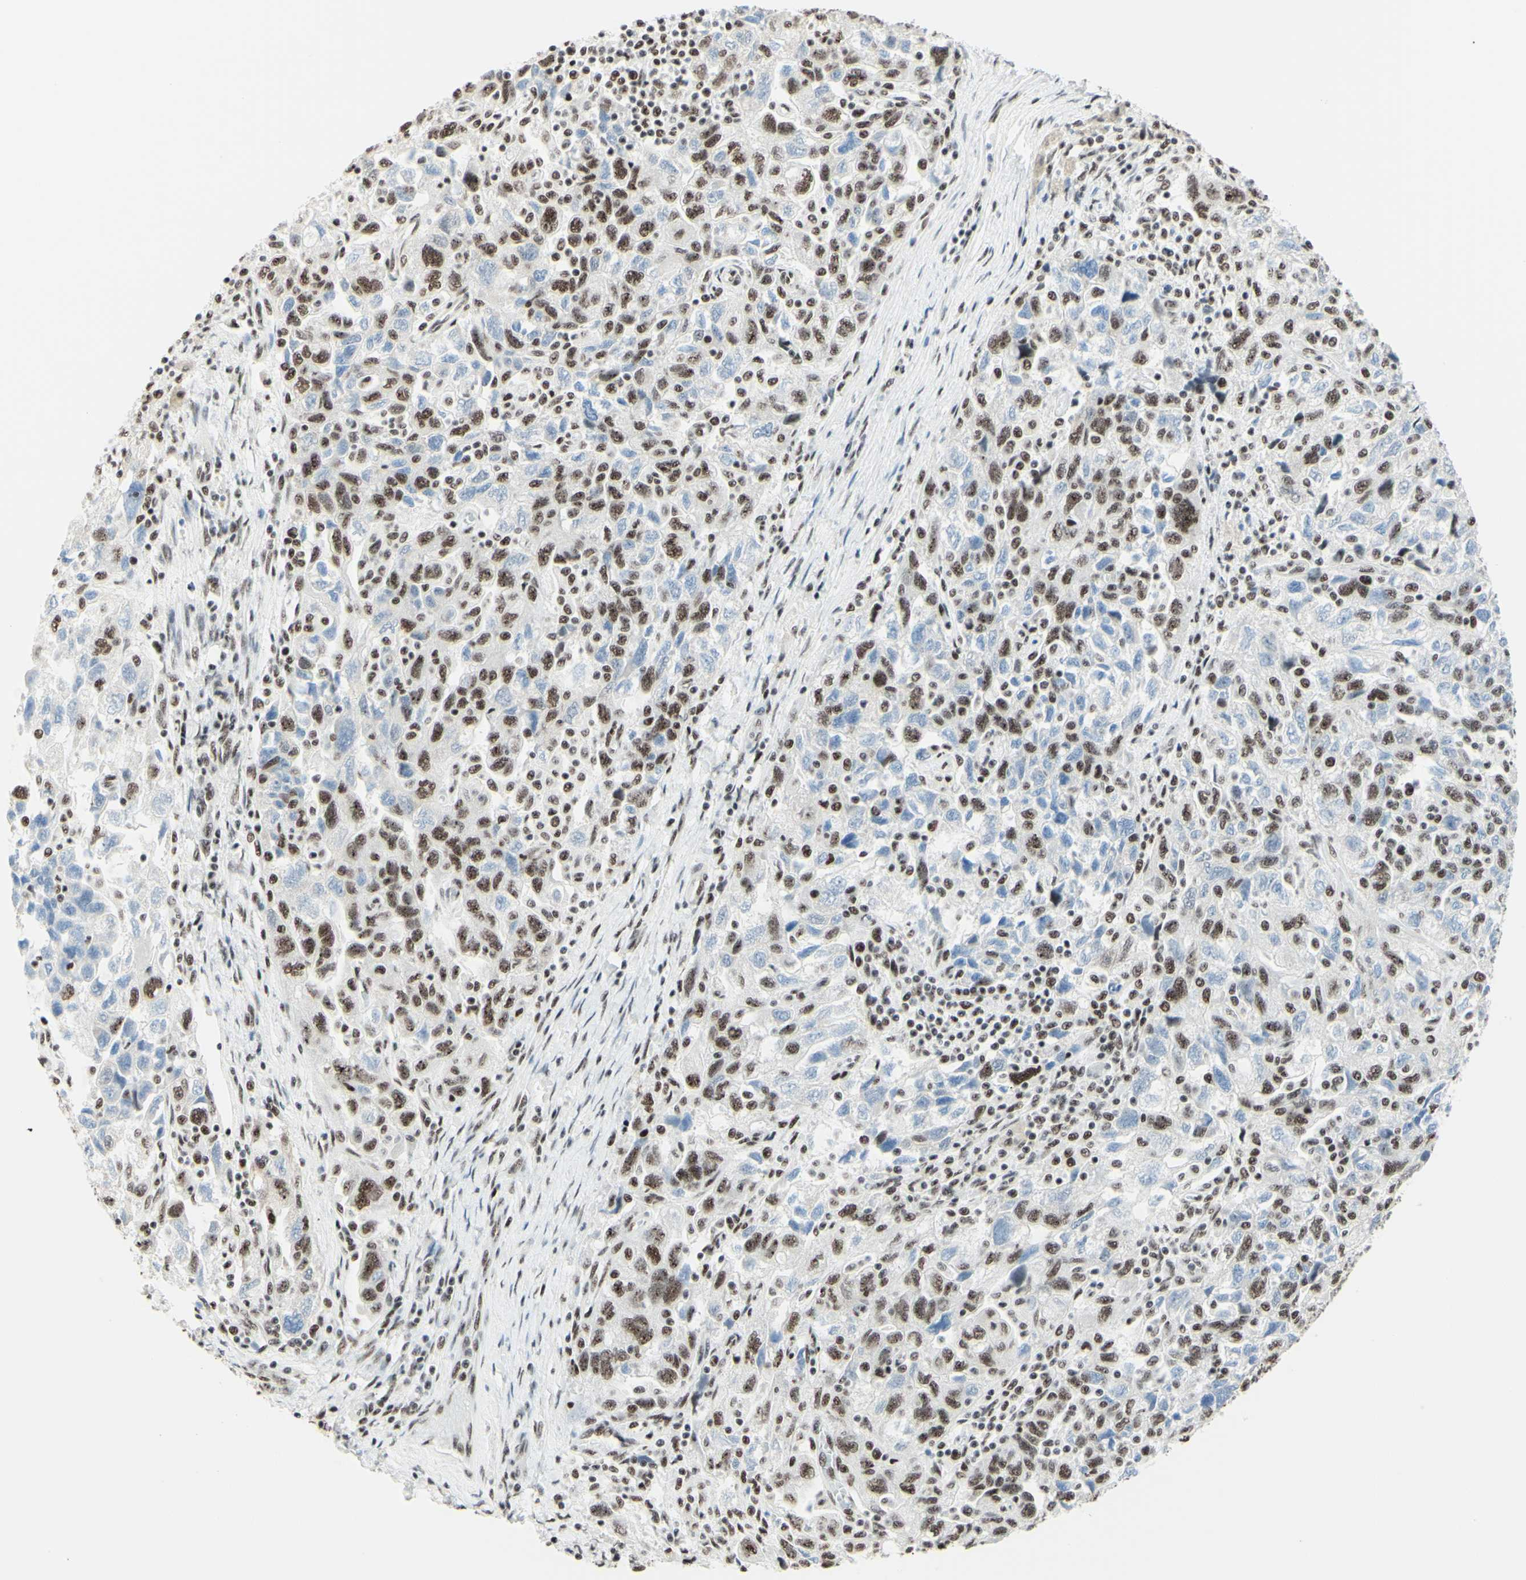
{"staining": {"intensity": "moderate", "quantity": "25%-75%", "location": "nuclear"}, "tissue": "ovarian cancer", "cell_type": "Tumor cells", "image_type": "cancer", "snomed": [{"axis": "morphology", "description": "Carcinoma, NOS"}, {"axis": "morphology", "description": "Cystadenocarcinoma, serous, NOS"}, {"axis": "topography", "description": "Ovary"}], "caption": "Brown immunohistochemical staining in human ovarian serous cystadenocarcinoma demonstrates moderate nuclear positivity in approximately 25%-75% of tumor cells. (DAB (3,3'-diaminobenzidine) = brown stain, brightfield microscopy at high magnification).", "gene": "WTAP", "patient": {"sex": "female", "age": 69}}